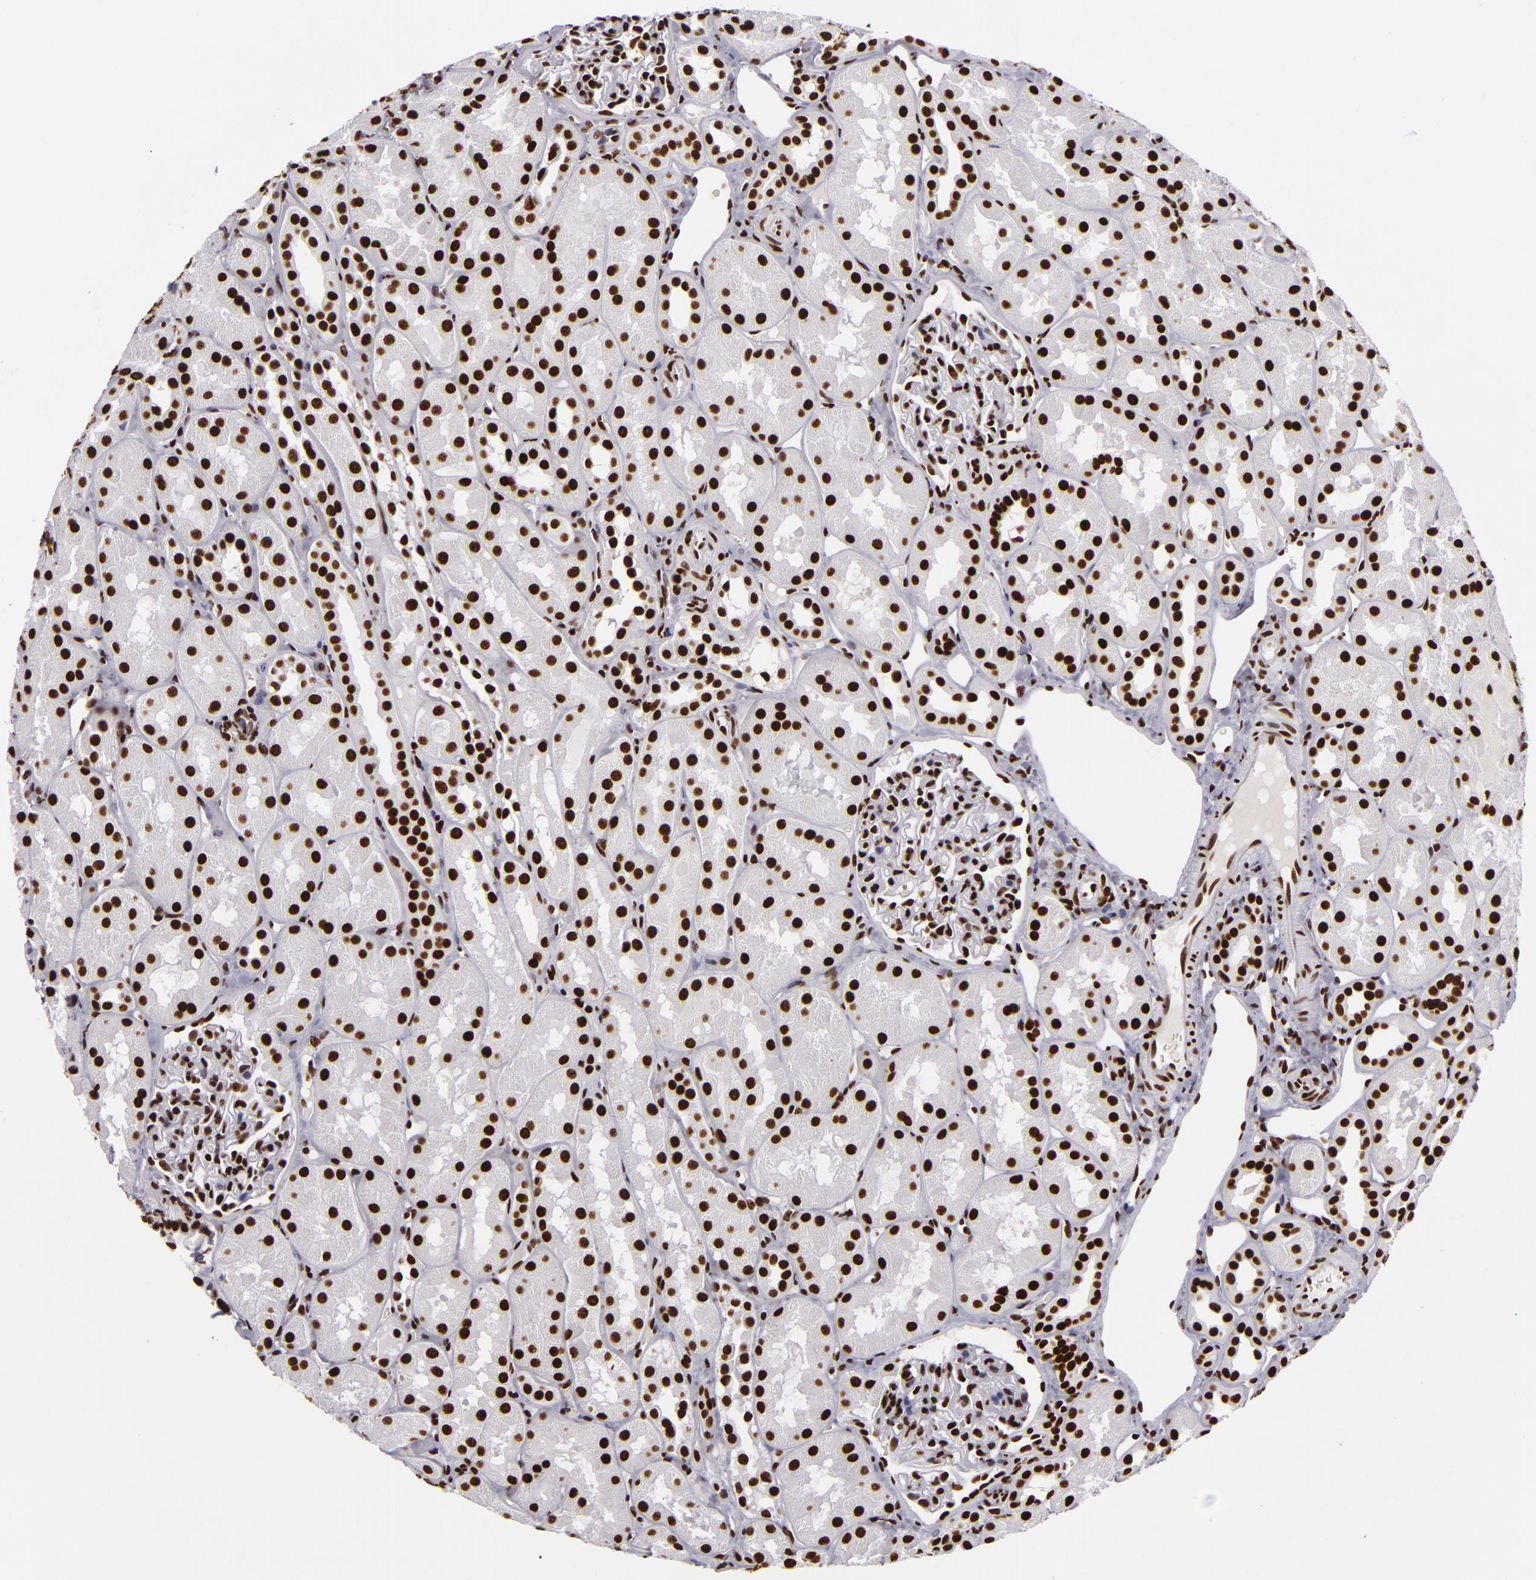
{"staining": {"intensity": "moderate", "quantity": "25%-75%", "location": "nuclear"}, "tissue": "kidney", "cell_type": "Cells in glomeruli", "image_type": "normal", "snomed": [{"axis": "morphology", "description": "Normal tissue, NOS"}, {"axis": "topography", "description": "Kidney"}], "caption": "Protein analysis of normal kidney demonstrates moderate nuclear expression in approximately 25%-75% of cells in glomeruli.", "gene": "SAFB", "patient": {"sex": "male", "age": 16}}